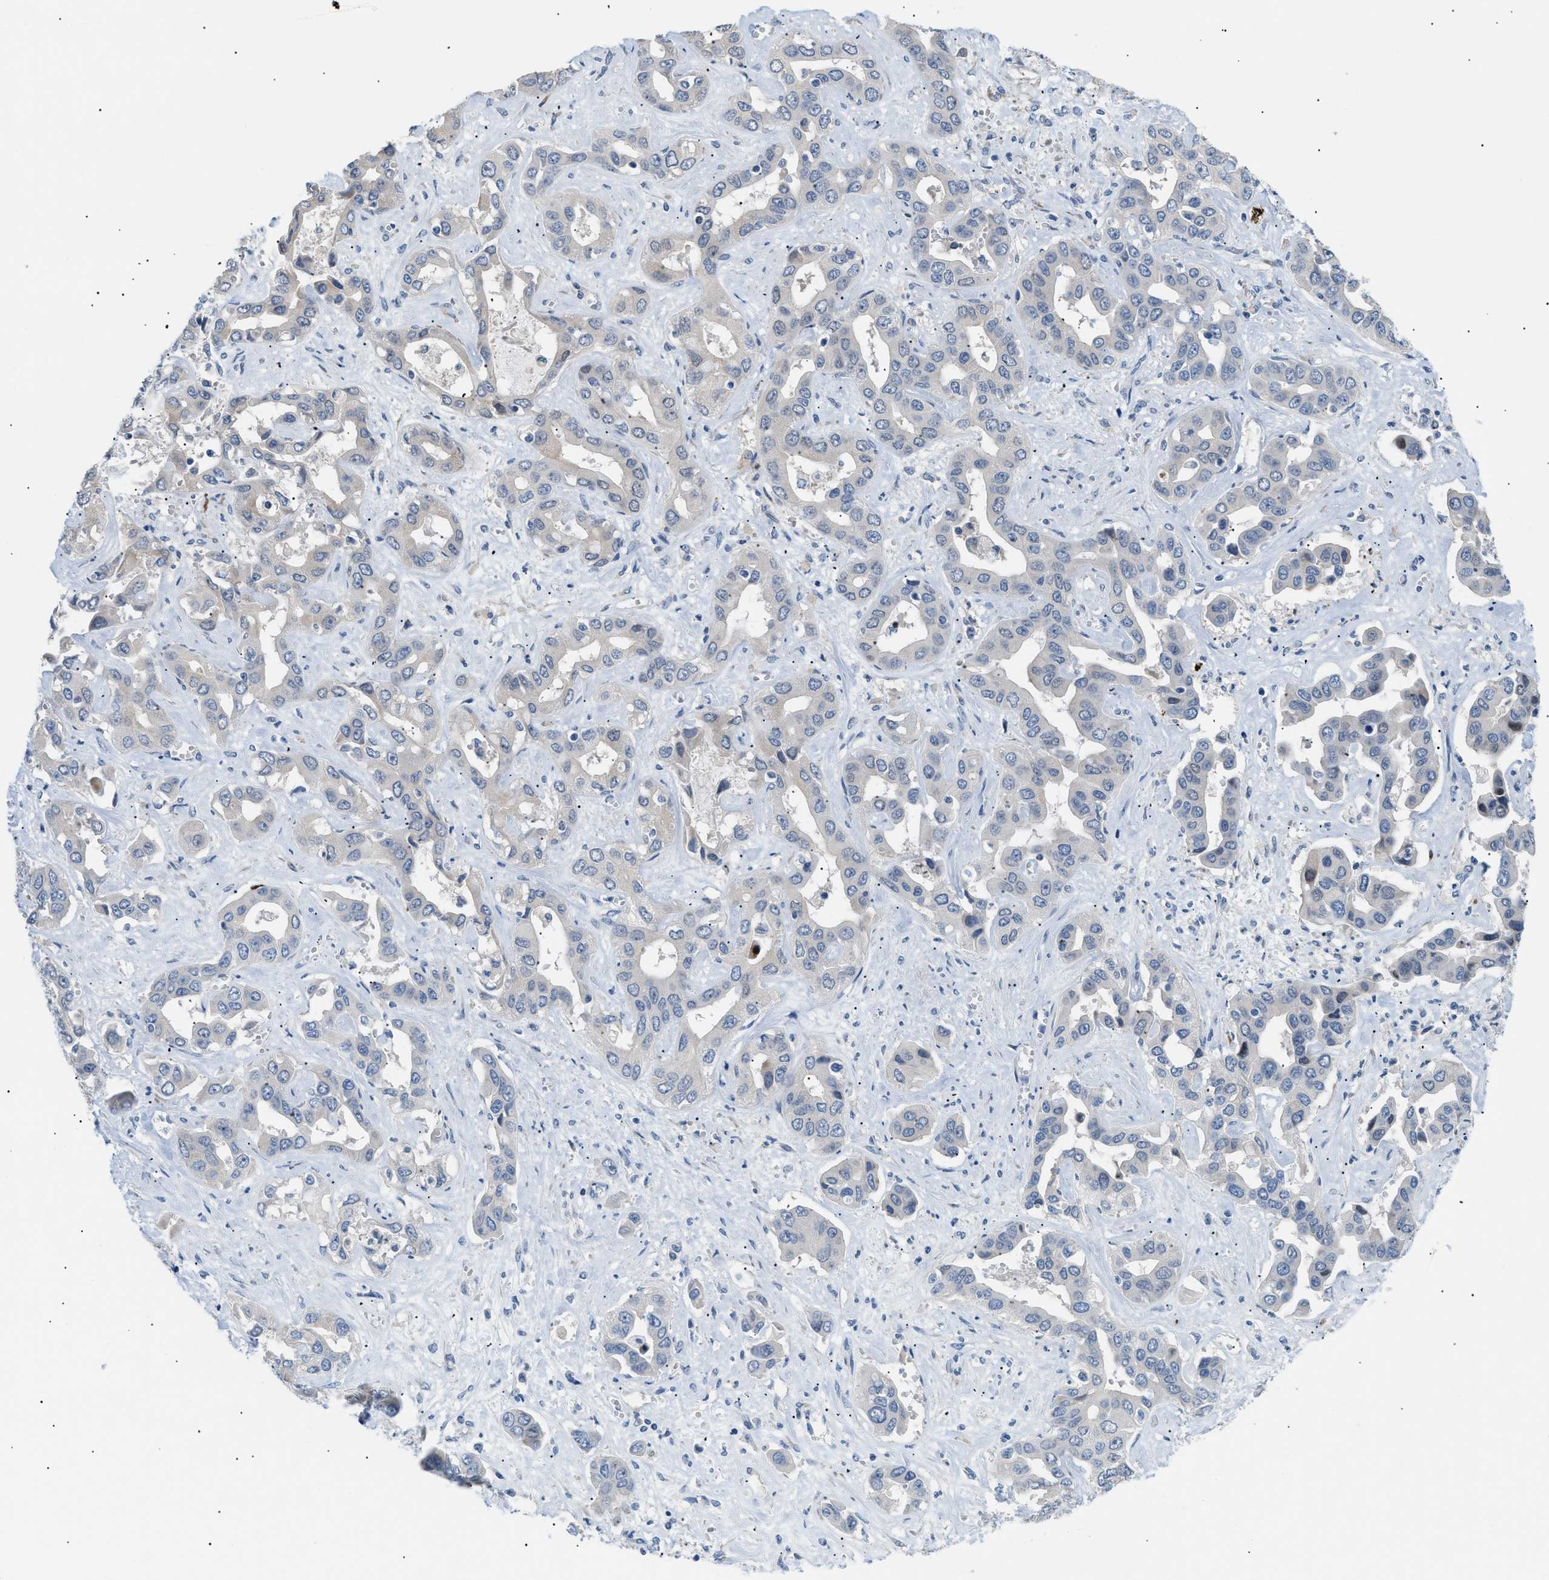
{"staining": {"intensity": "negative", "quantity": "none", "location": "none"}, "tissue": "liver cancer", "cell_type": "Tumor cells", "image_type": "cancer", "snomed": [{"axis": "morphology", "description": "Cholangiocarcinoma"}, {"axis": "topography", "description": "Liver"}], "caption": "This is an immunohistochemistry (IHC) histopathology image of cholangiocarcinoma (liver). There is no staining in tumor cells.", "gene": "ICA1", "patient": {"sex": "female", "age": 52}}